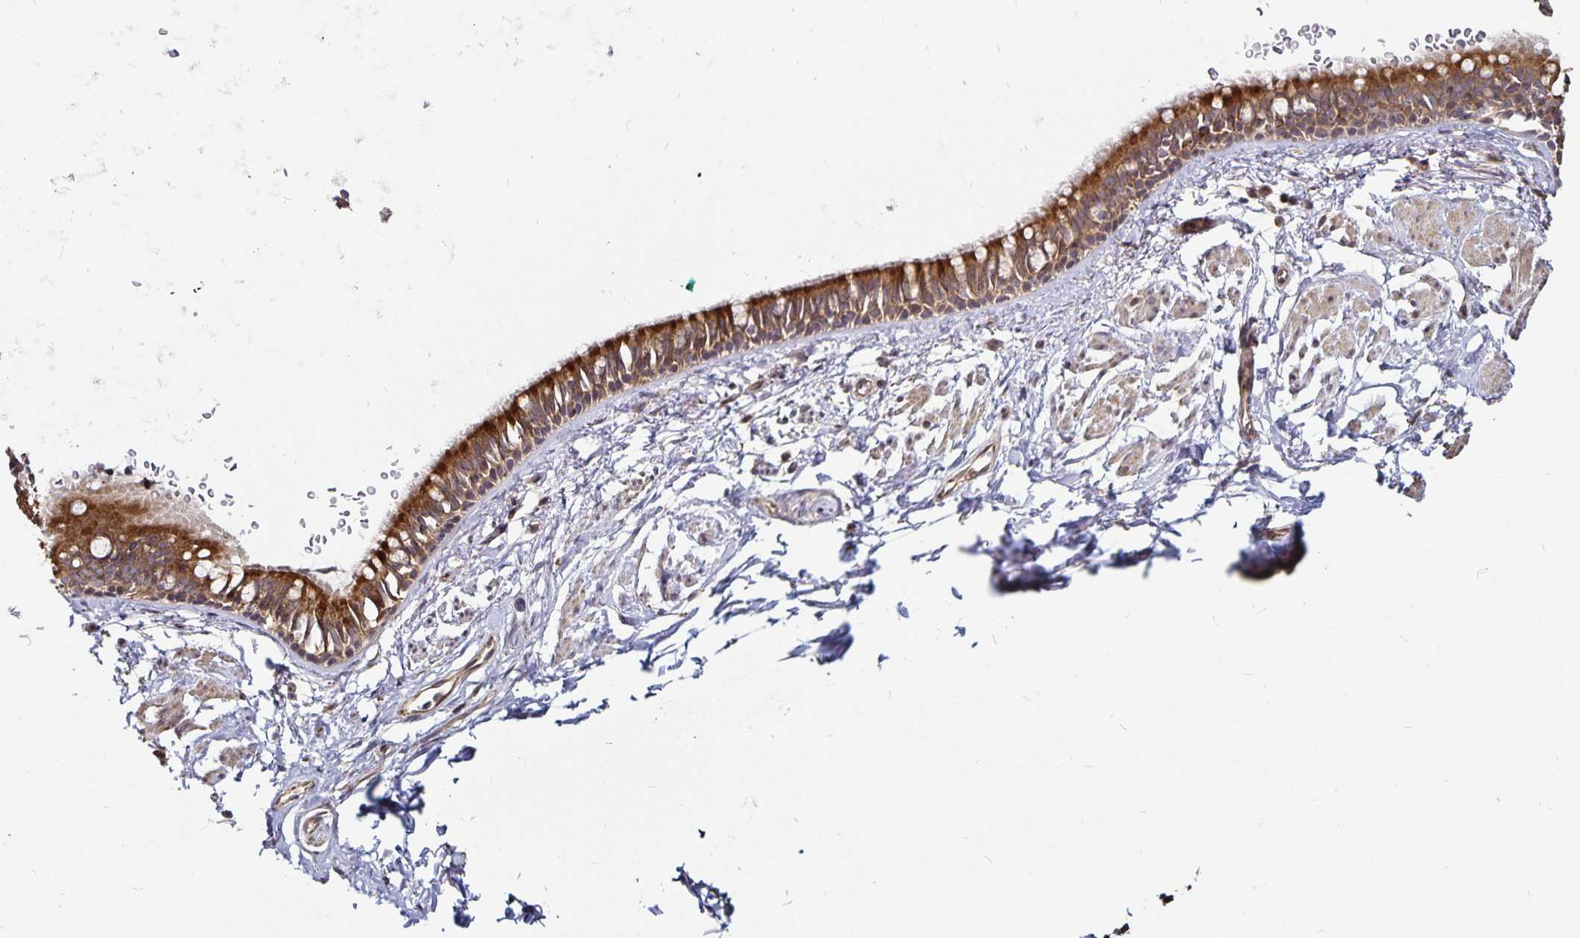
{"staining": {"intensity": "strong", "quantity": ">75%", "location": "cytoplasmic/membranous"}, "tissue": "bronchus", "cell_type": "Respiratory epithelial cells", "image_type": "normal", "snomed": [{"axis": "morphology", "description": "Normal tissue, NOS"}, {"axis": "topography", "description": "Lymph node"}, {"axis": "topography", "description": "Cartilage tissue"}, {"axis": "topography", "description": "Bronchus"}], "caption": "The image demonstrates immunohistochemical staining of benign bronchus. There is strong cytoplasmic/membranous expression is present in about >75% of respiratory epithelial cells.", "gene": "CYP27A1", "patient": {"sex": "female", "age": 70}}